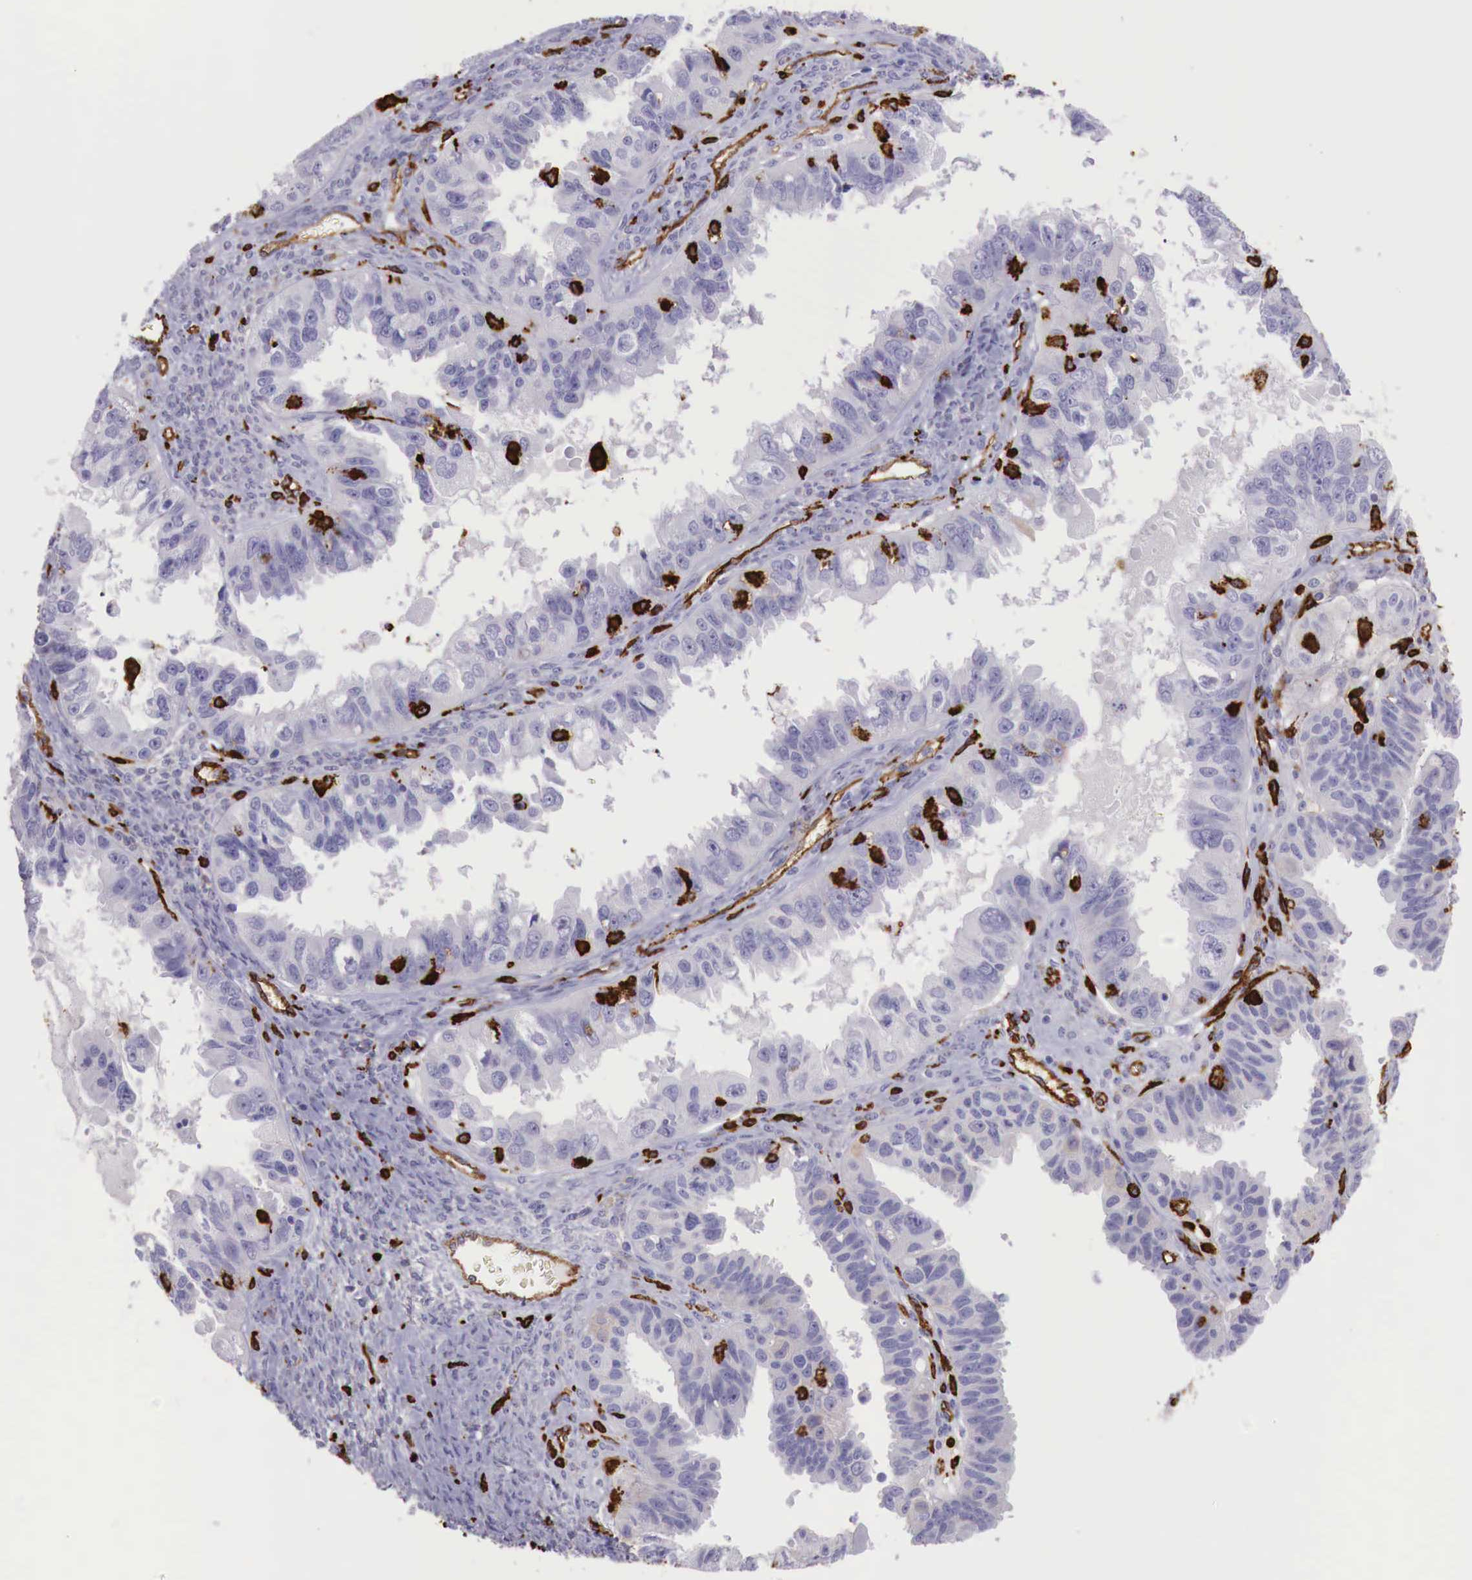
{"staining": {"intensity": "negative", "quantity": "none", "location": "none"}, "tissue": "ovarian cancer", "cell_type": "Tumor cells", "image_type": "cancer", "snomed": [{"axis": "morphology", "description": "Carcinoma, endometroid"}, {"axis": "topography", "description": "Ovary"}], "caption": "Tumor cells show no significant expression in ovarian cancer (endometroid carcinoma). (DAB immunohistochemistry, high magnification).", "gene": "MSR1", "patient": {"sex": "female", "age": 85}}